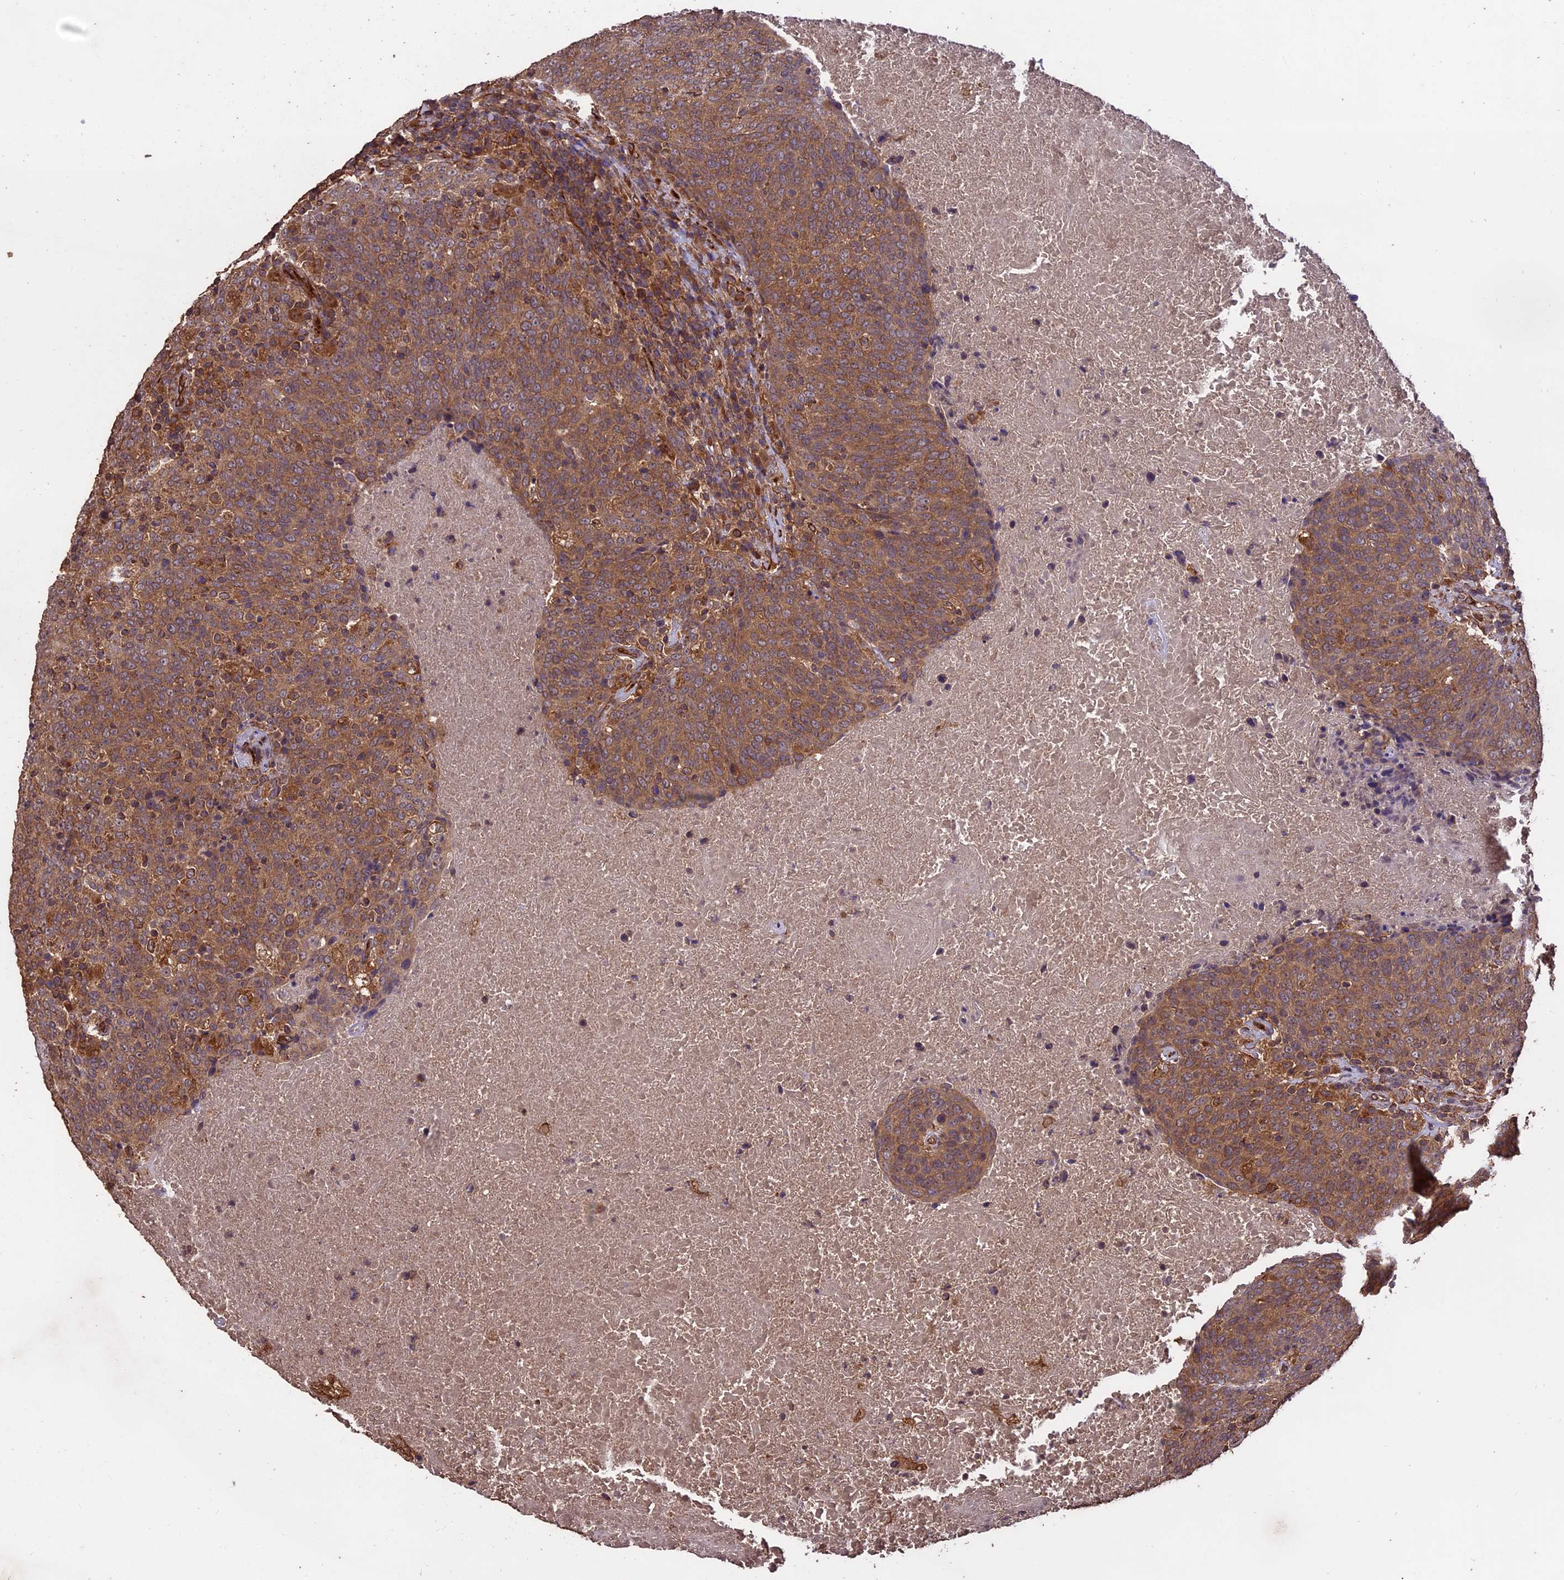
{"staining": {"intensity": "moderate", "quantity": ">75%", "location": "cytoplasmic/membranous"}, "tissue": "head and neck cancer", "cell_type": "Tumor cells", "image_type": "cancer", "snomed": [{"axis": "morphology", "description": "Squamous cell carcinoma, NOS"}, {"axis": "morphology", "description": "Squamous cell carcinoma, metastatic, NOS"}, {"axis": "topography", "description": "Lymph node"}, {"axis": "topography", "description": "Head-Neck"}], "caption": "Immunohistochemistry (IHC) (DAB) staining of human metastatic squamous cell carcinoma (head and neck) exhibits moderate cytoplasmic/membranous protein positivity in approximately >75% of tumor cells.", "gene": "TTLL10", "patient": {"sex": "male", "age": 62}}